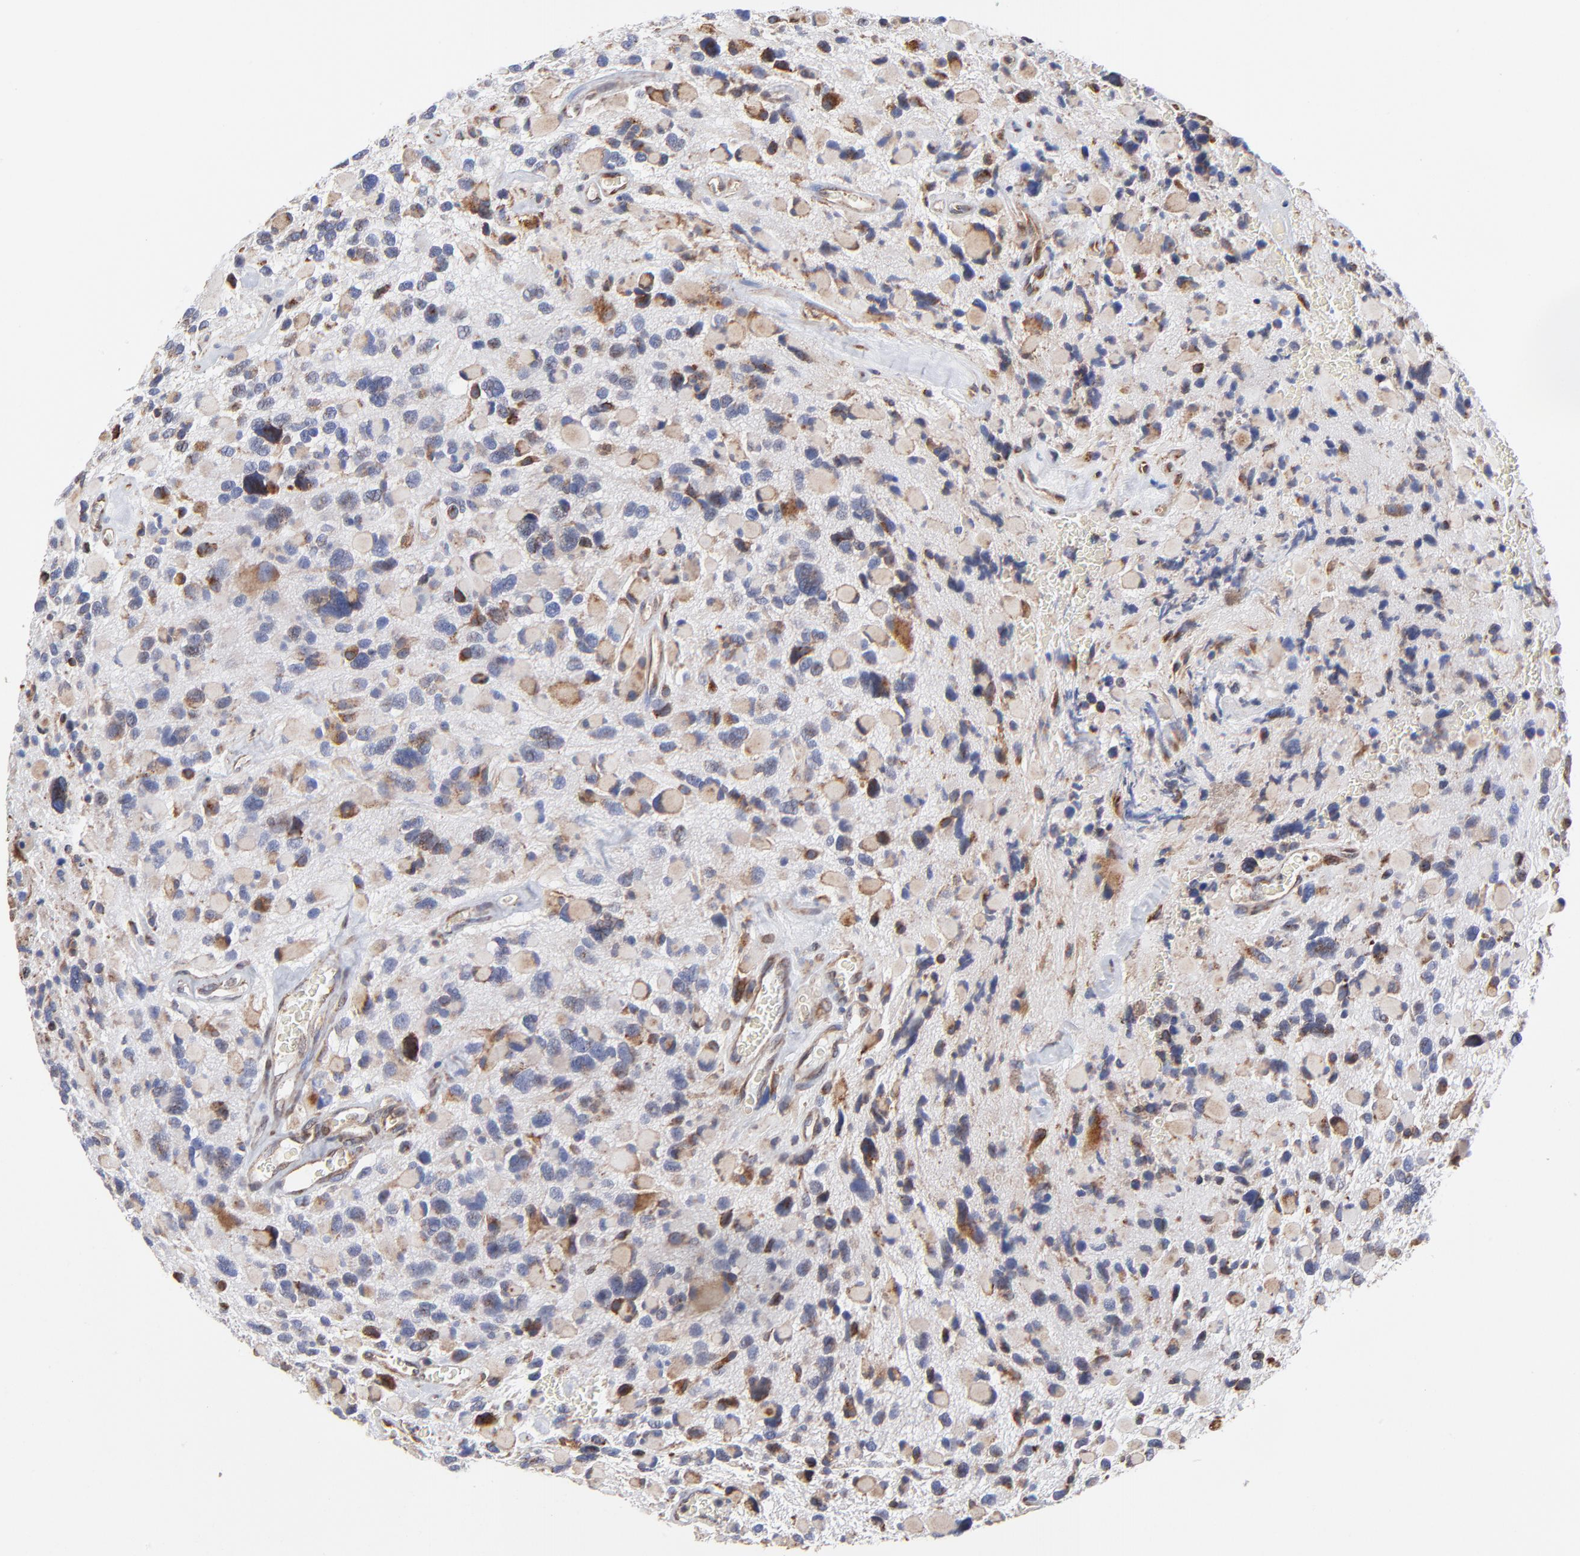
{"staining": {"intensity": "moderate", "quantity": "<25%", "location": "cytoplasmic/membranous"}, "tissue": "glioma", "cell_type": "Tumor cells", "image_type": "cancer", "snomed": [{"axis": "morphology", "description": "Glioma, malignant, High grade"}, {"axis": "topography", "description": "Brain"}], "caption": "High-magnification brightfield microscopy of glioma stained with DAB (brown) and counterstained with hematoxylin (blue). tumor cells exhibit moderate cytoplasmic/membranous staining is present in approximately<25% of cells.", "gene": "LMAN1", "patient": {"sex": "female", "age": 37}}